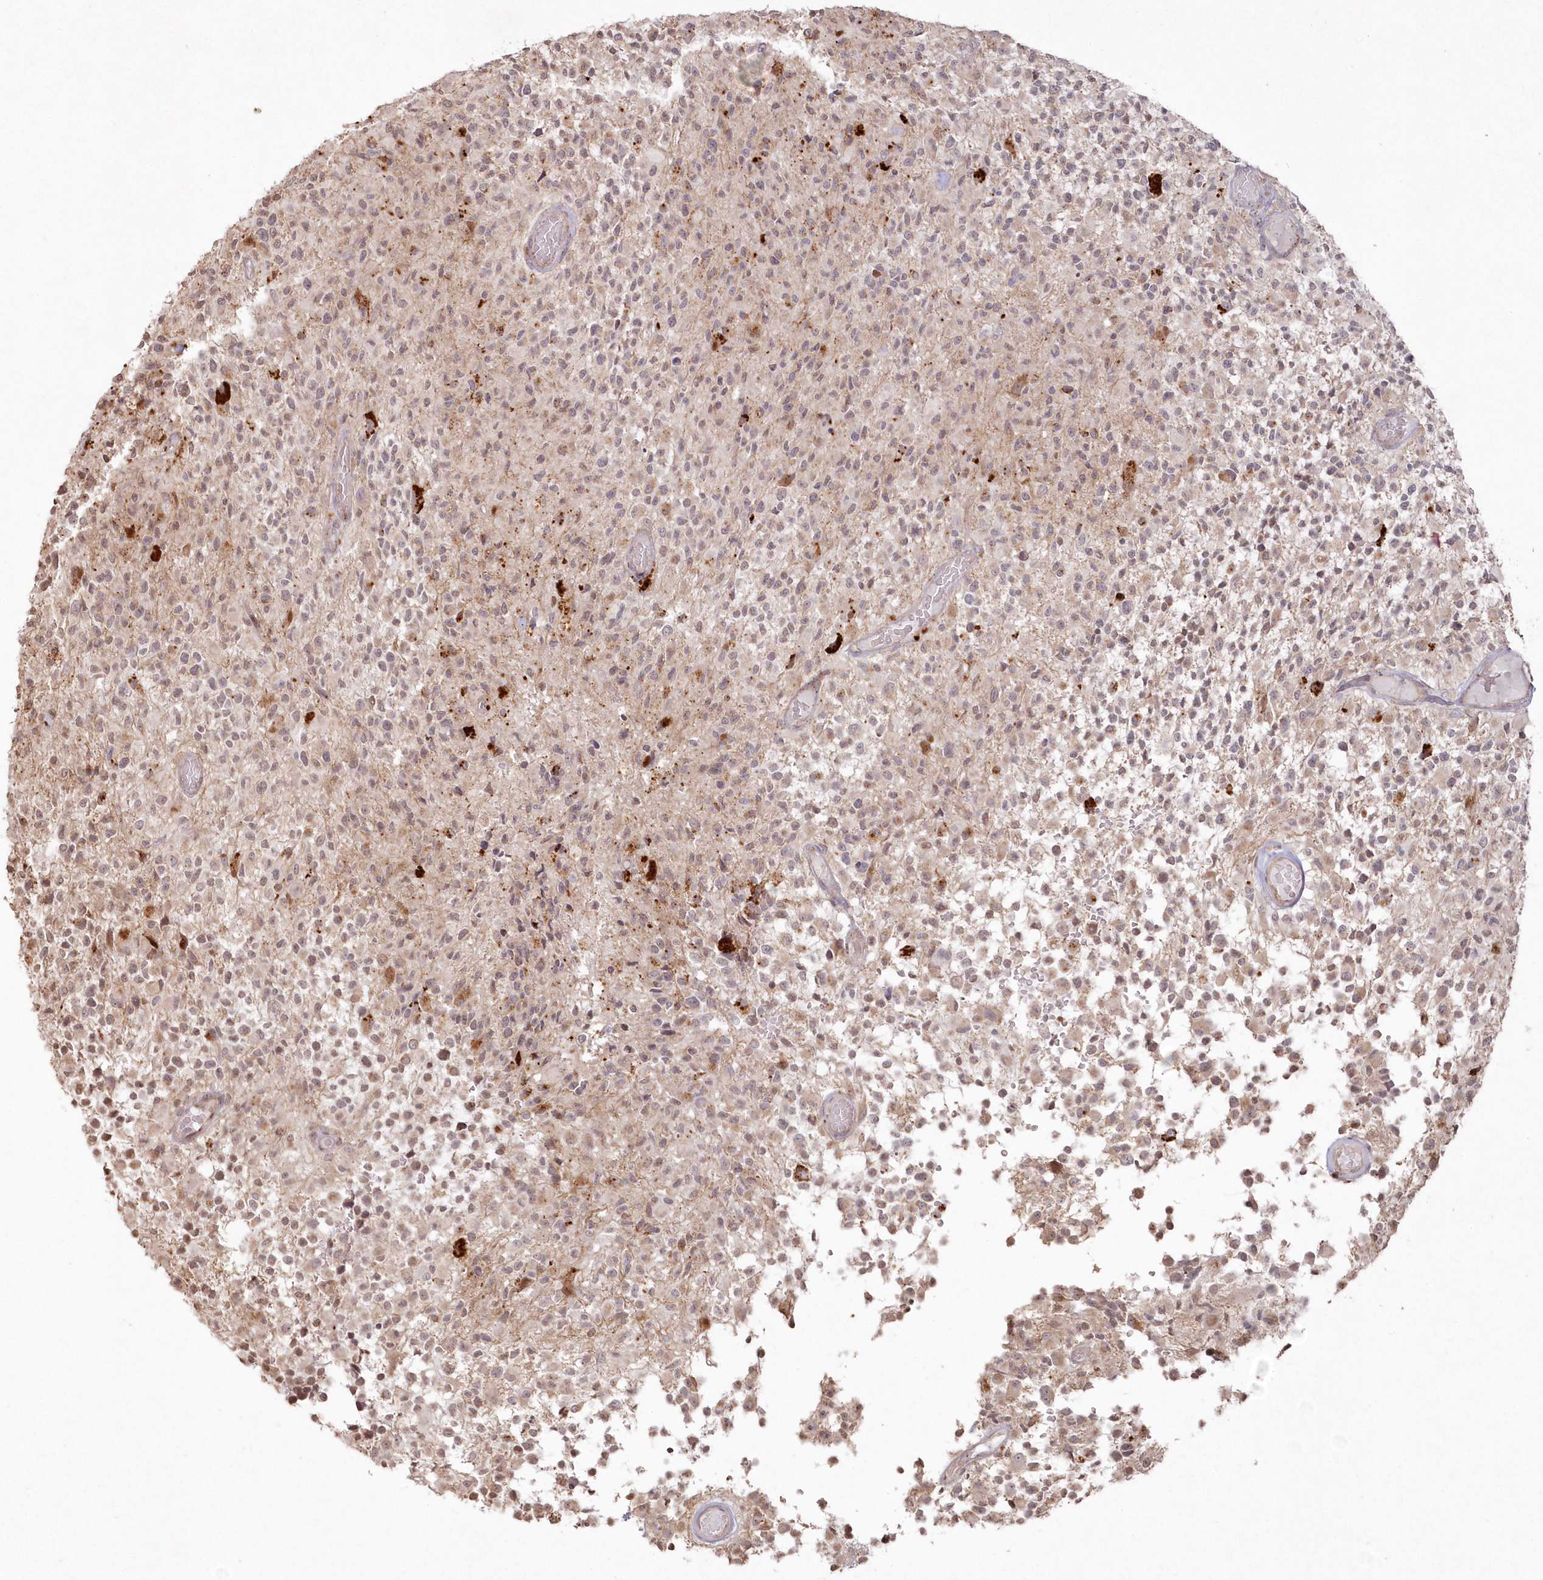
{"staining": {"intensity": "moderate", "quantity": ">75%", "location": "nuclear"}, "tissue": "glioma", "cell_type": "Tumor cells", "image_type": "cancer", "snomed": [{"axis": "morphology", "description": "Glioma, malignant, High grade"}, {"axis": "morphology", "description": "Glioblastoma, NOS"}, {"axis": "topography", "description": "Brain"}], "caption": "Brown immunohistochemical staining in glioblastoma shows moderate nuclear expression in about >75% of tumor cells.", "gene": "ARSB", "patient": {"sex": "male", "age": 60}}